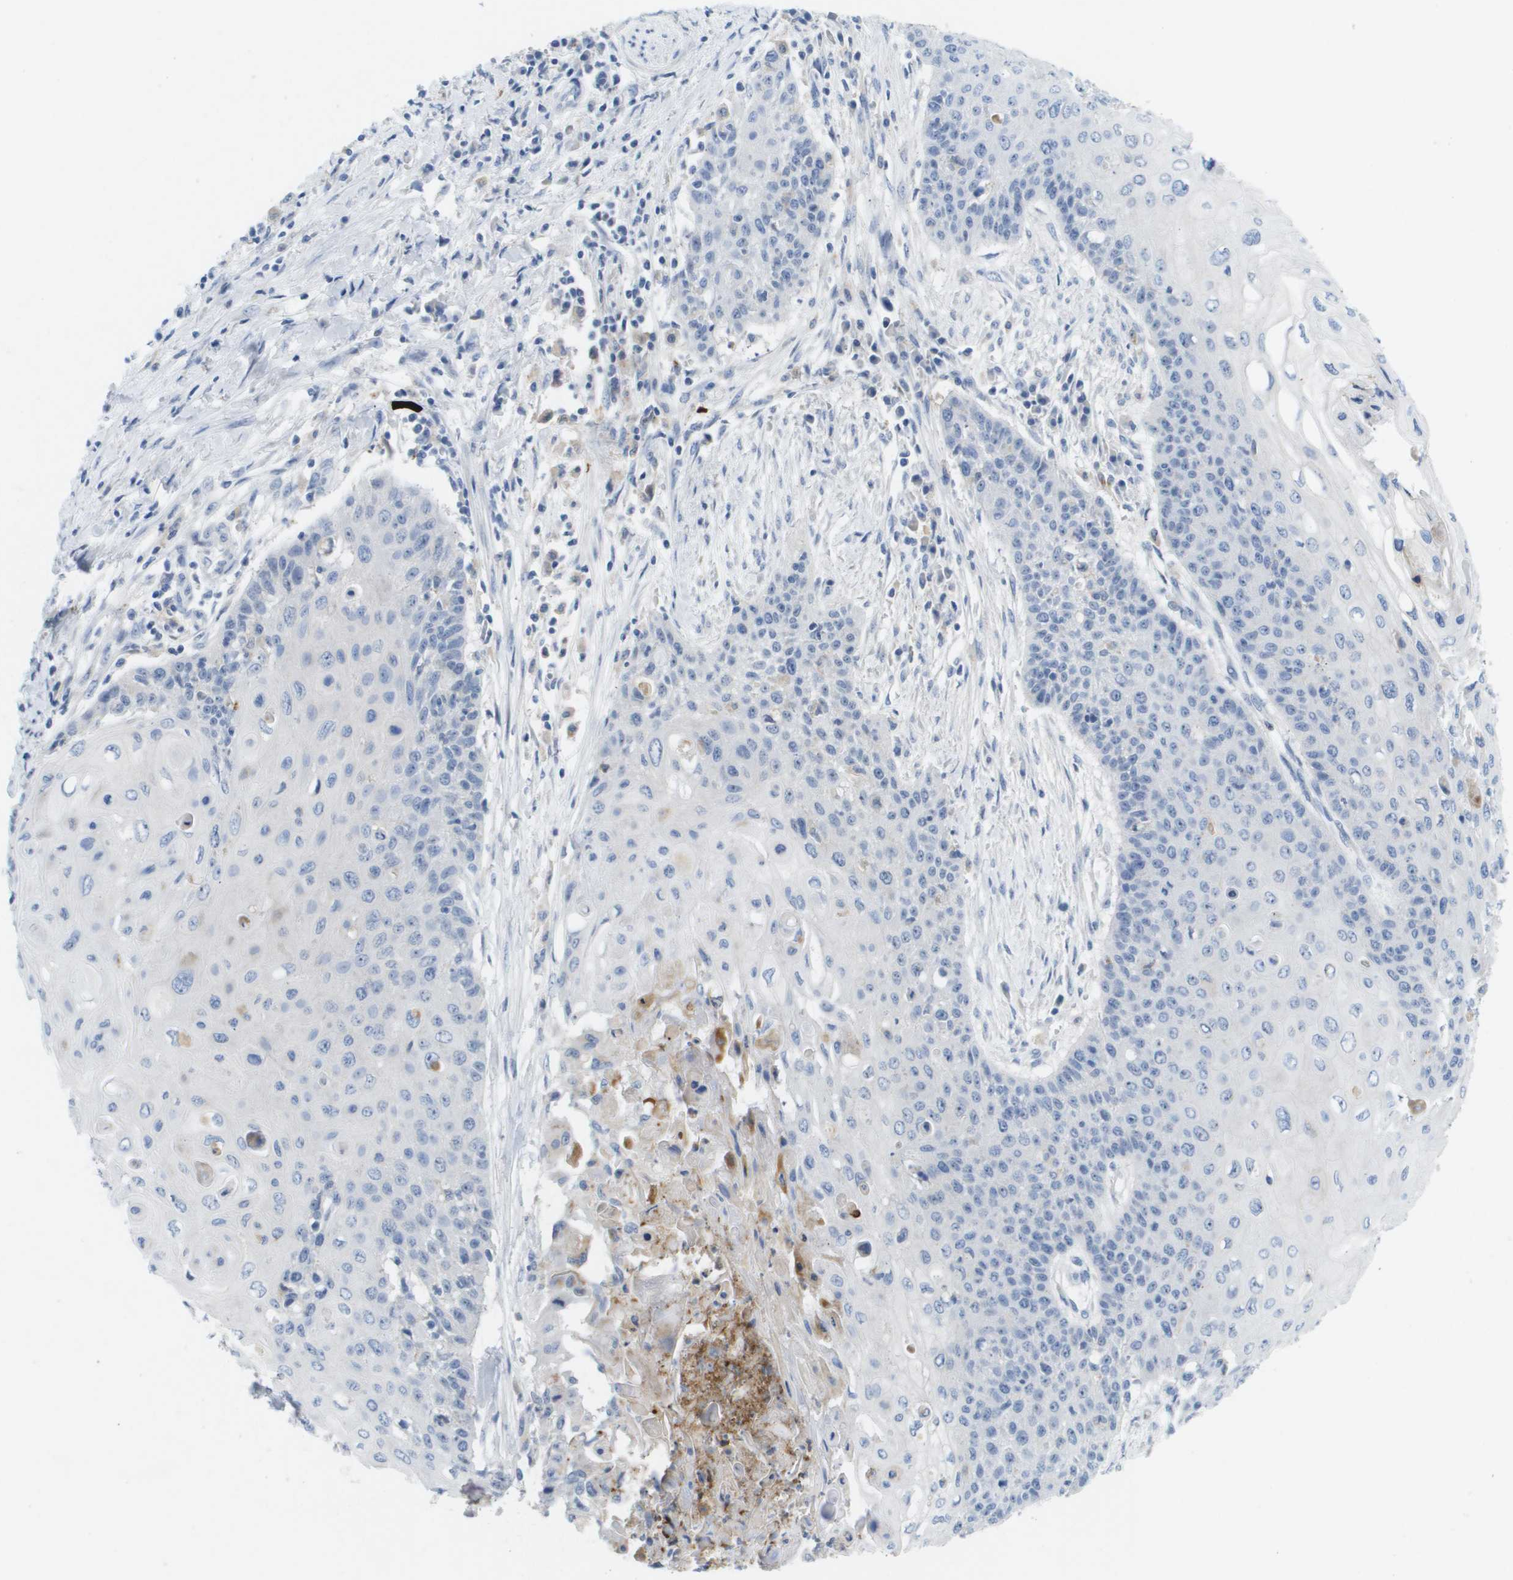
{"staining": {"intensity": "negative", "quantity": "none", "location": "none"}, "tissue": "cervical cancer", "cell_type": "Tumor cells", "image_type": "cancer", "snomed": [{"axis": "morphology", "description": "Squamous cell carcinoma, NOS"}, {"axis": "topography", "description": "Cervix"}], "caption": "High magnification brightfield microscopy of cervical cancer stained with DAB (3,3'-diaminobenzidine) (brown) and counterstained with hematoxylin (blue): tumor cells show no significant expression.", "gene": "LIPG", "patient": {"sex": "female", "age": 39}}